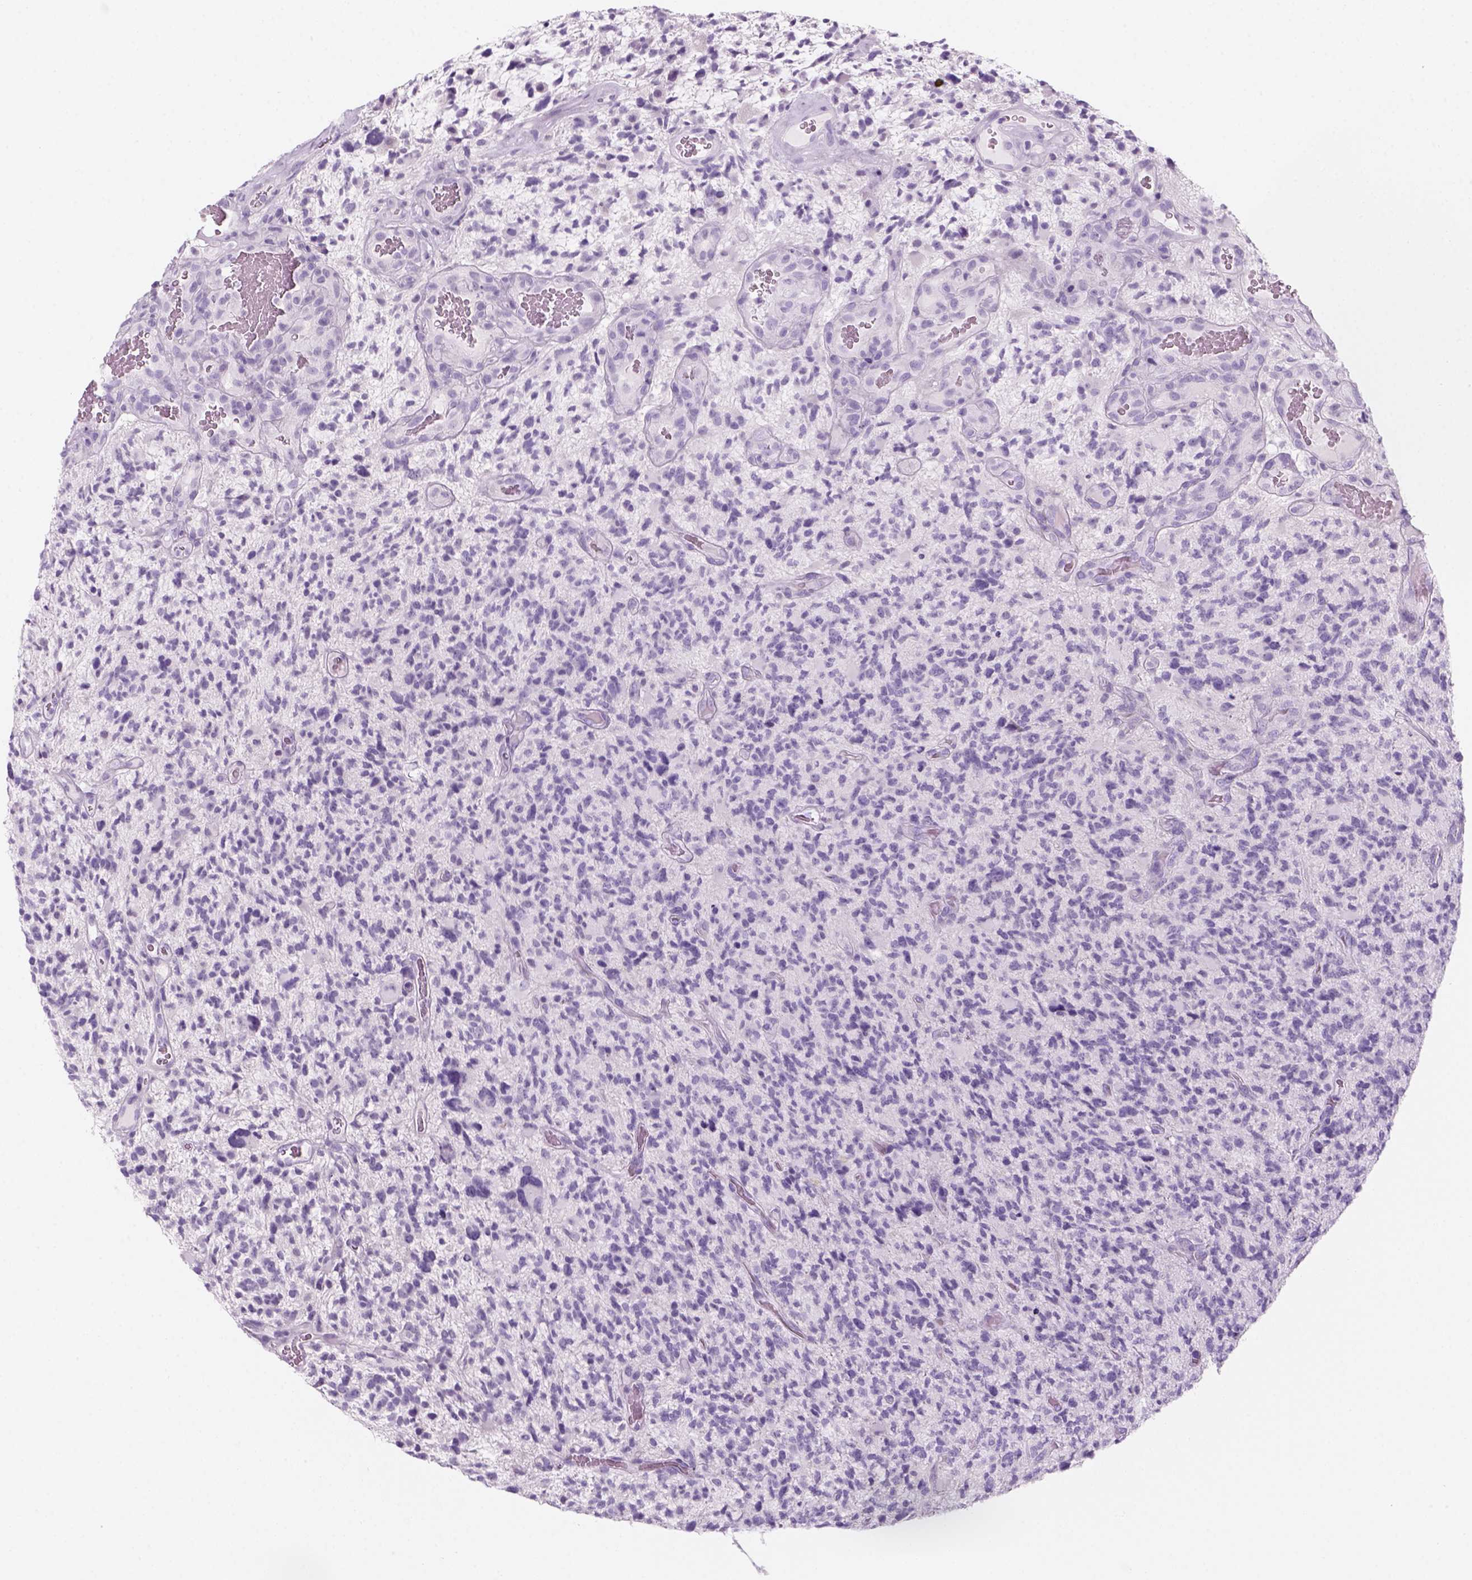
{"staining": {"intensity": "negative", "quantity": "none", "location": "none"}, "tissue": "glioma", "cell_type": "Tumor cells", "image_type": "cancer", "snomed": [{"axis": "morphology", "description": "Glioma, malignant, High grade"}, {"axis": "topography", "description": "Brain"}], "caption": "Photomicrograph shows no significant protein expression in tumor cells of high-grade glioma (malignant). (Brightfield microscopy of DAB immunohistochemistry (IHC) at high magnification).", "gene": "KRTAP11-1", "patient": {"sex": "female", "age": 71}}